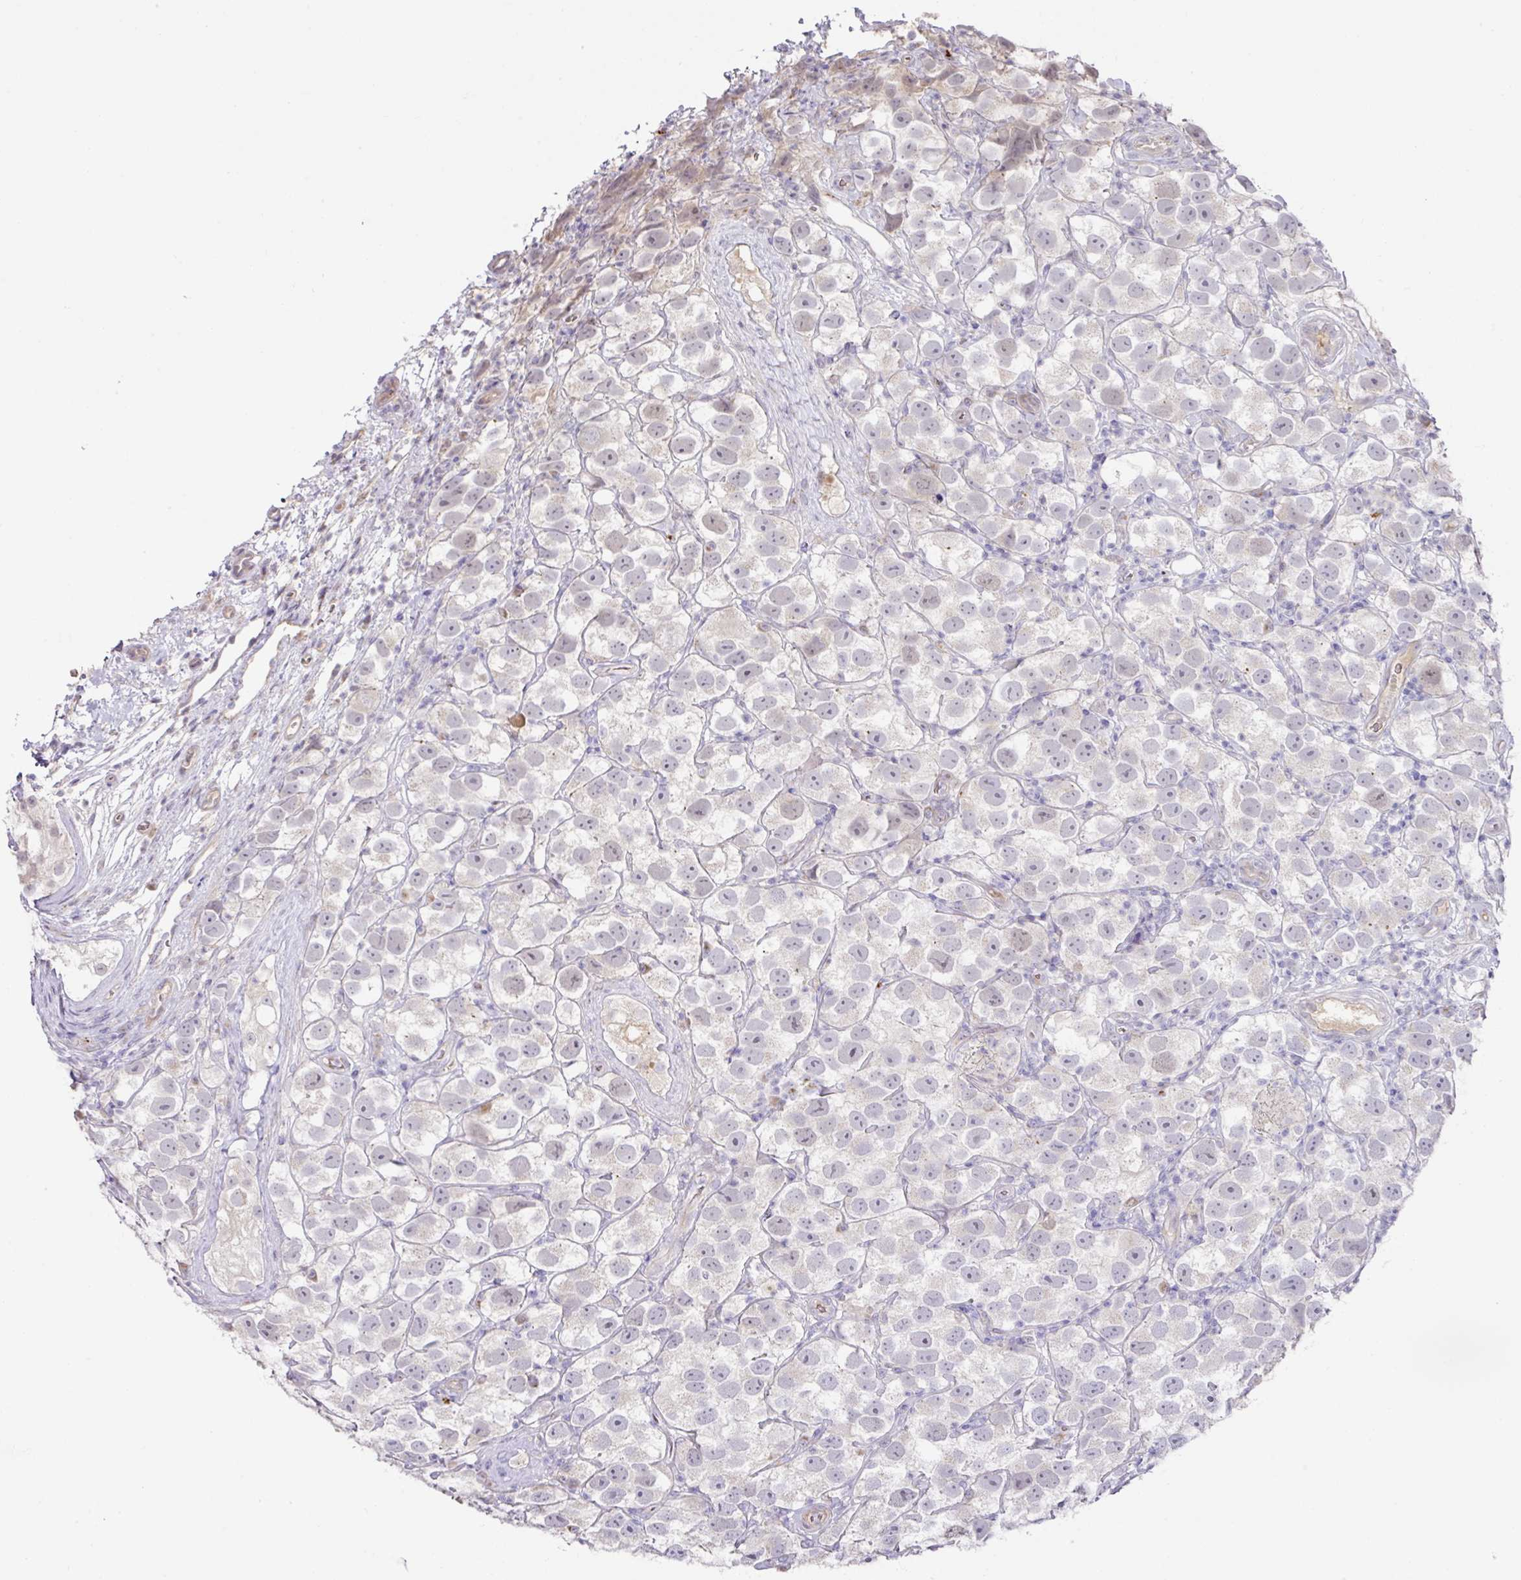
{"staining": {"intensity": "negative", "quantity": "none", "location": "none"}, "tissue": "testis cancer", "cell_type": "Tumor cells", "image_type": "cancer", "snomed": [{"axis": "morphology", "description": "Seminoma, NOS"}, {"axis": "topography", "description": "Testis"}], "caption": "Testis cancer (seminoma) stained for a protein using immunohistochemistry (IHC) exhibits no staining tumor cells.", "gene": "TARM1", "patient": {"sex": "male", "age": 26}}